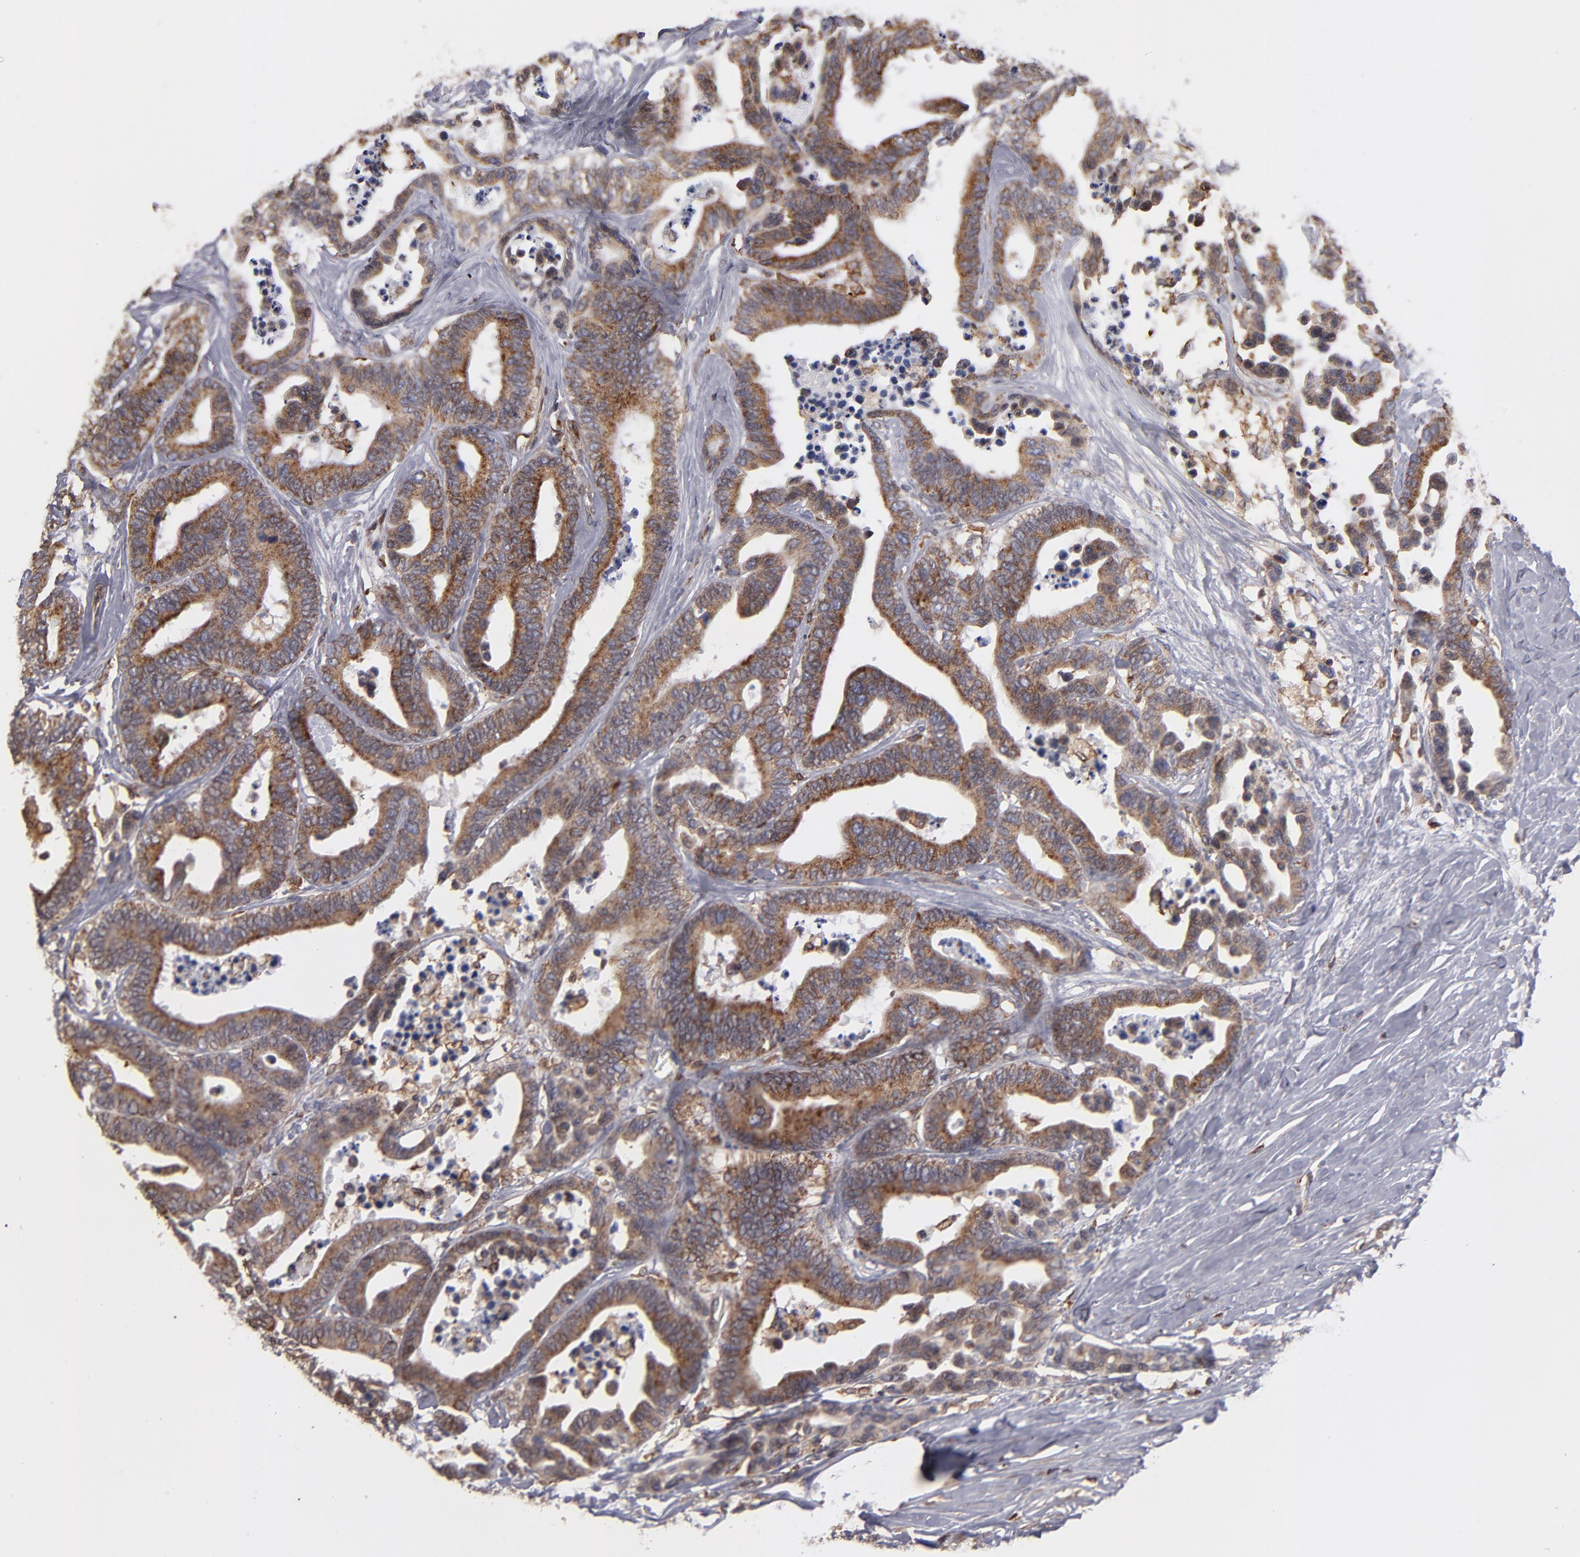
{"staining": {"intensity": "strong", "quantity": ">75%", "location": "cytoplasmic/membranous"}, "tissue": "colorectal cancer", "cell_type": "Tumor cells", "image_type": "cancer", "snomed": [{"axis": "morphology", "description": "Adenocarcinoma, NOS"}, {"axis": "topography", "description": "Colon"}], "caption": "A high amount of strong cytoplasmic/membranous staining is seen in approximately >75% of tumor cells in adenocarcinoma (colorectal) tissue.", "gene": "TMX1", "patient": {"sex": "male", "age": 82}}